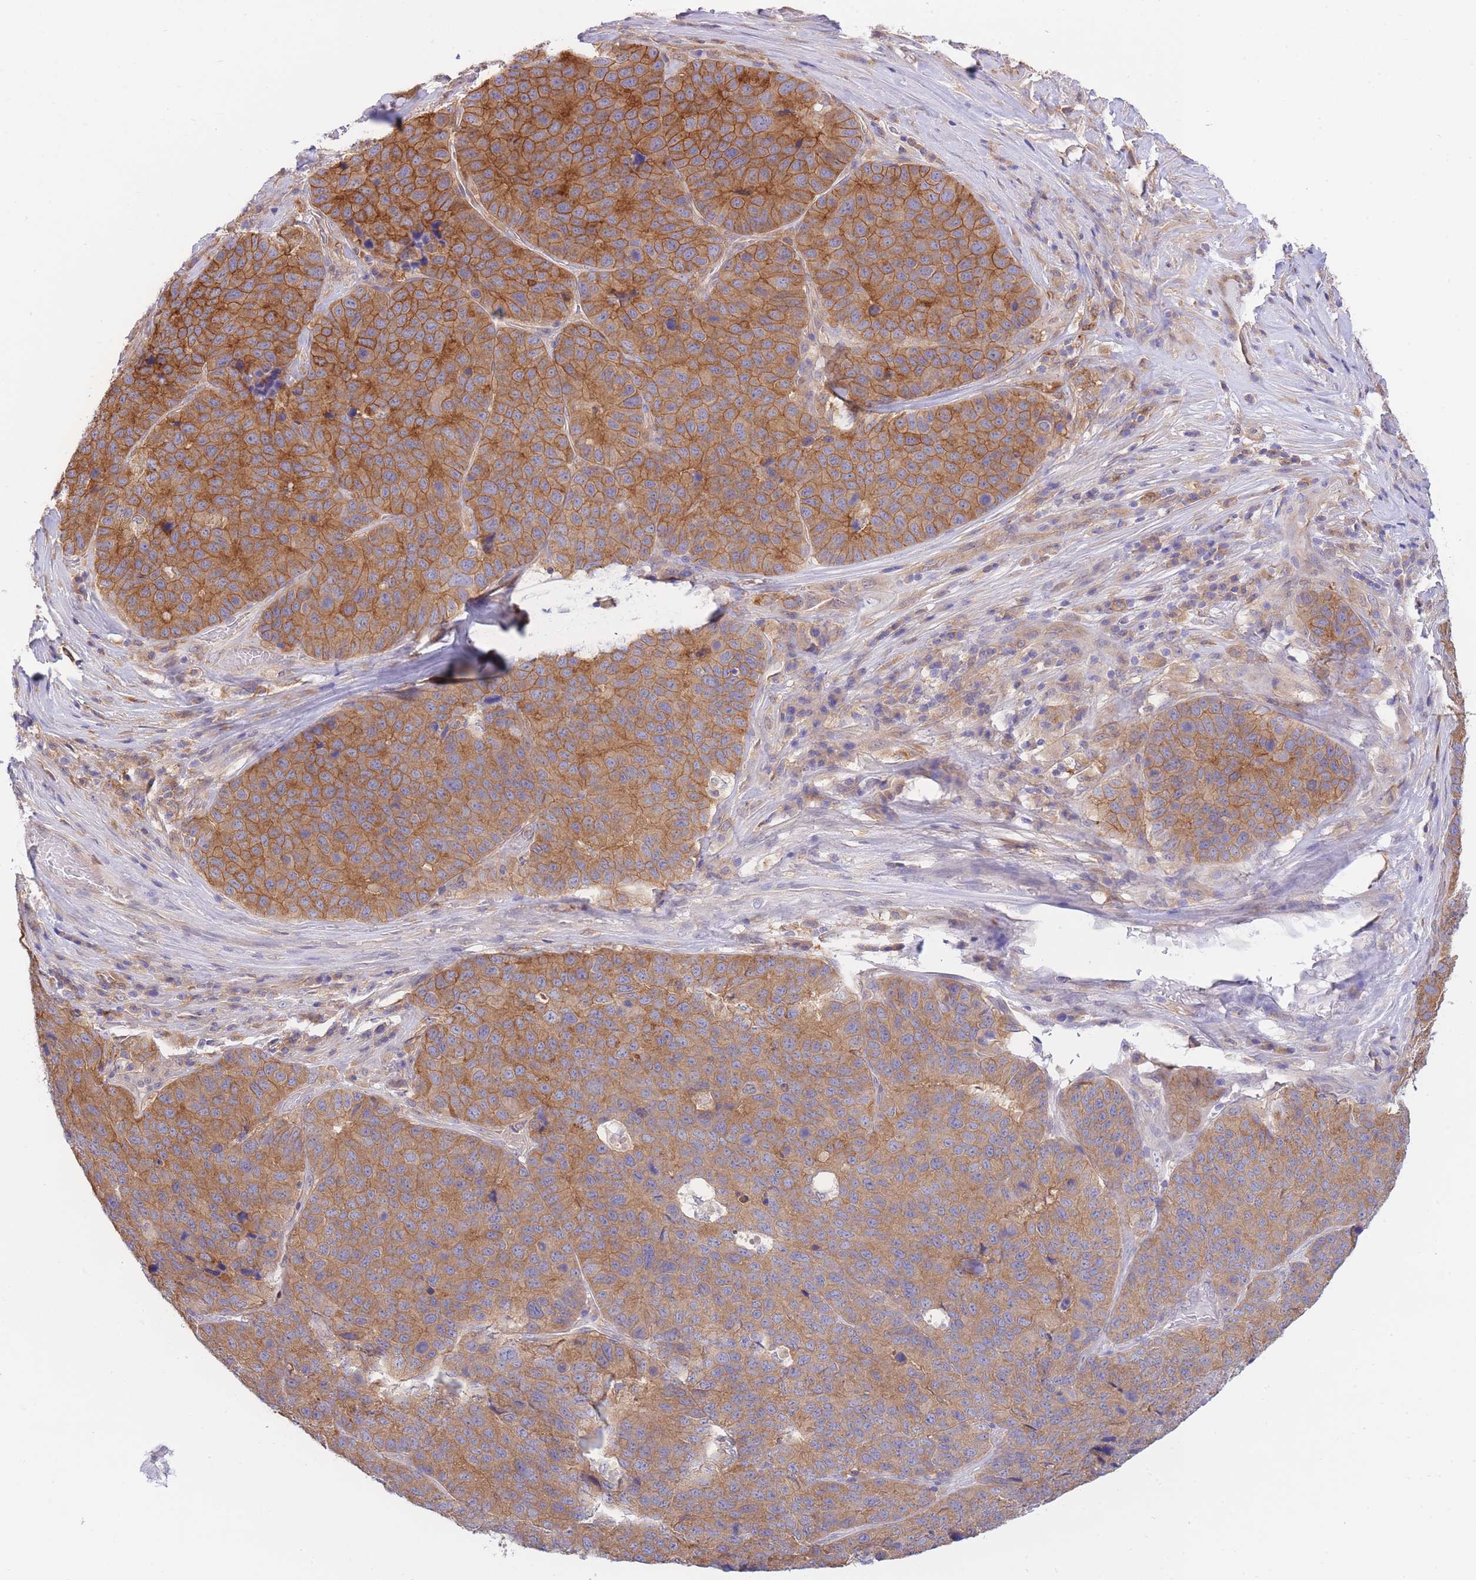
{"staining": {"intensity": "moderate", "quantity": ">75%", "location": "cytoplasmic/membranous"}, "tissue": "stomach cancer", "cell_type": "Tumor cells", "image_type": "cancer", "snomed": [{"axis": "morphology", "description": "Adenocarcinoma, NOS"}, {"axis": "topography", "description": "Stomach"}], "caption": "Moderate cytoplasmic/membranous staining for a protein is appreciated in about >75% of tumor cells of stomach cancer using IHC.", "gene": "NAMPT", "patient": {"sex": "male", "age": 71}}